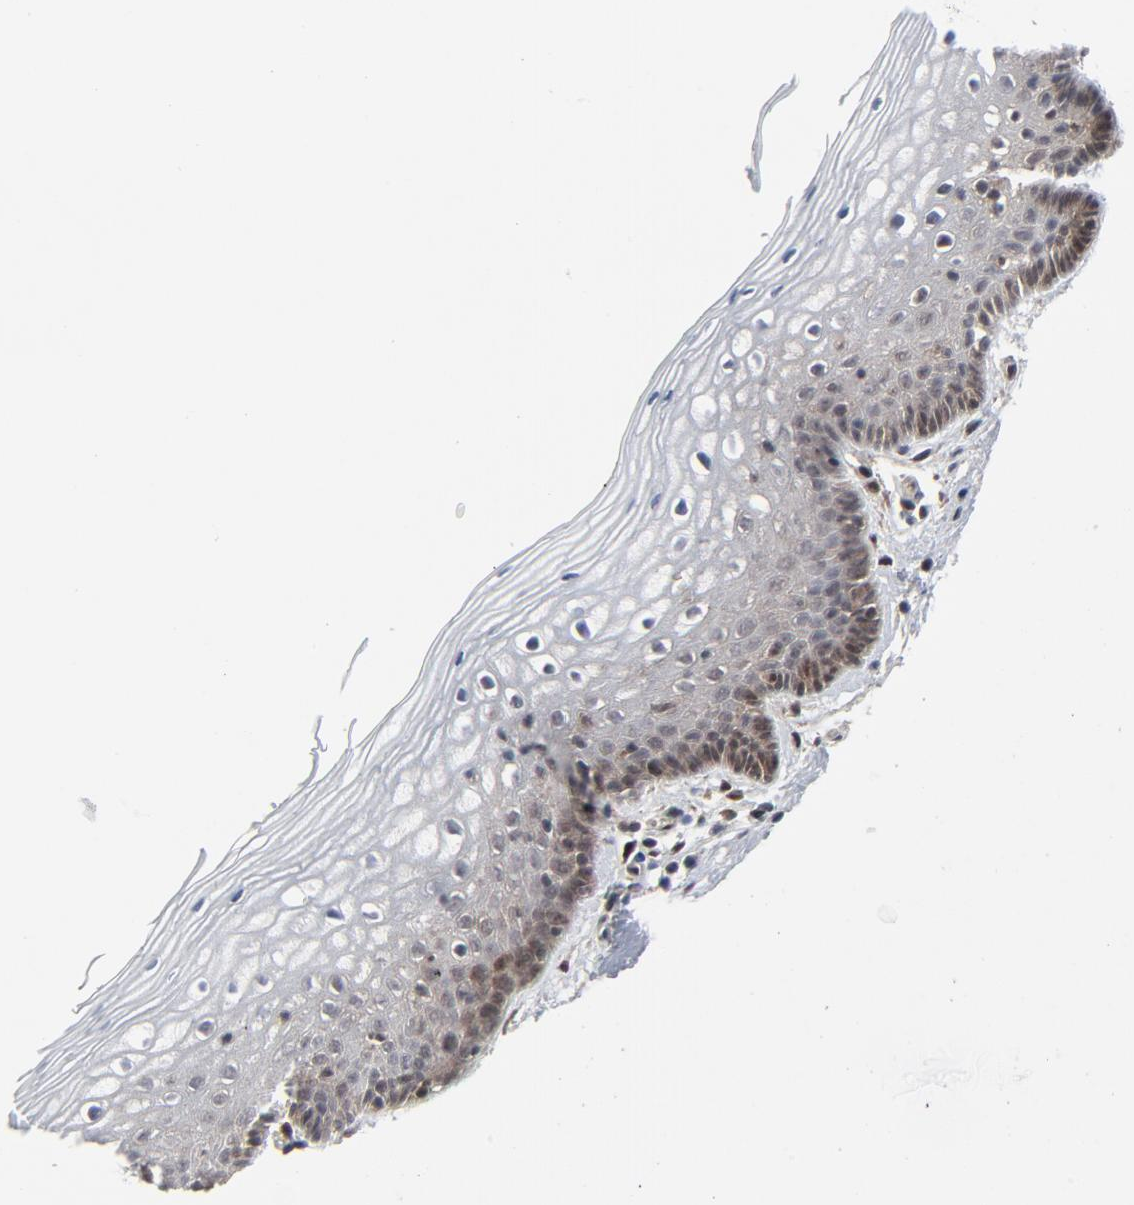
{"staining": {"intensity": "moderate", "quantity": "25%-75%", "location": "cytoplasmic/membranous,nuclear"}, "tissue": "vagina", "cell_type": "Squamous epithelial cells", "image_type": "normal", "snomed": [{"axis": "morphology", "description": "Normal tissue, NOS"}, {"axis": "topography", "description": "Vagina"}], "caption": "This micrograph shows IHC staining of normal human vagina, with medium moderate cytoplasmic/membranous,nuclear positivity in approximately 25%-75% of squamous epithelial cells.", "gene": "AKT1", "patient": {"sex": "female", "age": 46}}